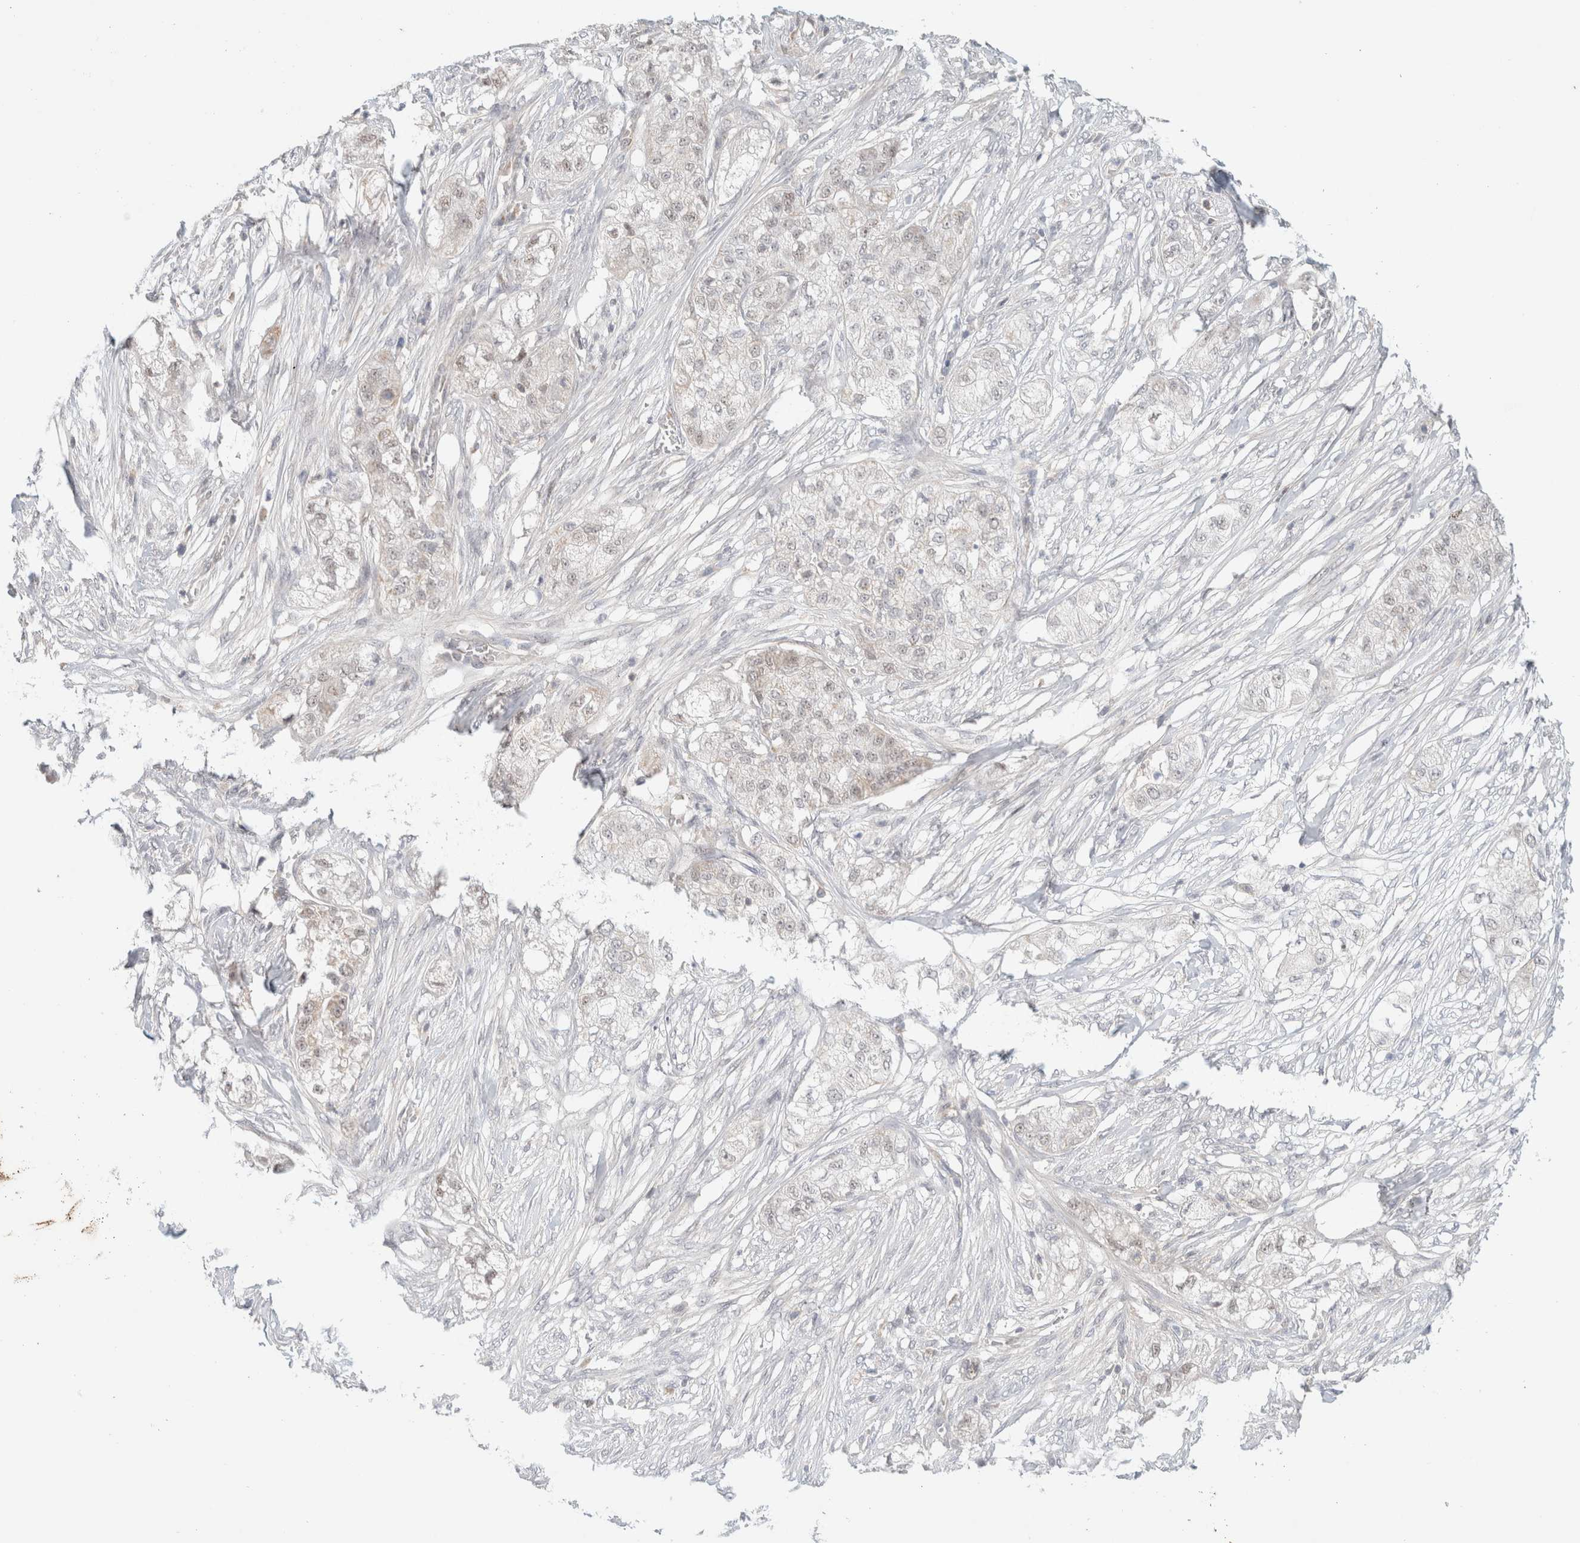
{"staining": {"intensity": "negative", "quantity": "none", "location": "none"}, "tissue": "pancreatic cancer", "cell_type": "Tumor cells", "image_type": "cancer", "snomed": [{"axis": "morphology", "description": "Adenocarcinoma, NOS"}, {"axis": "topography", "description": "Pancreas"}], "caption": "Pancreatic cancer (adenocarcinoma) was stained to show a protein in brown. There is no significant staining in tumor cells.", "gene": "MRM3", "patient": {"sex": "female", "age": 78}}